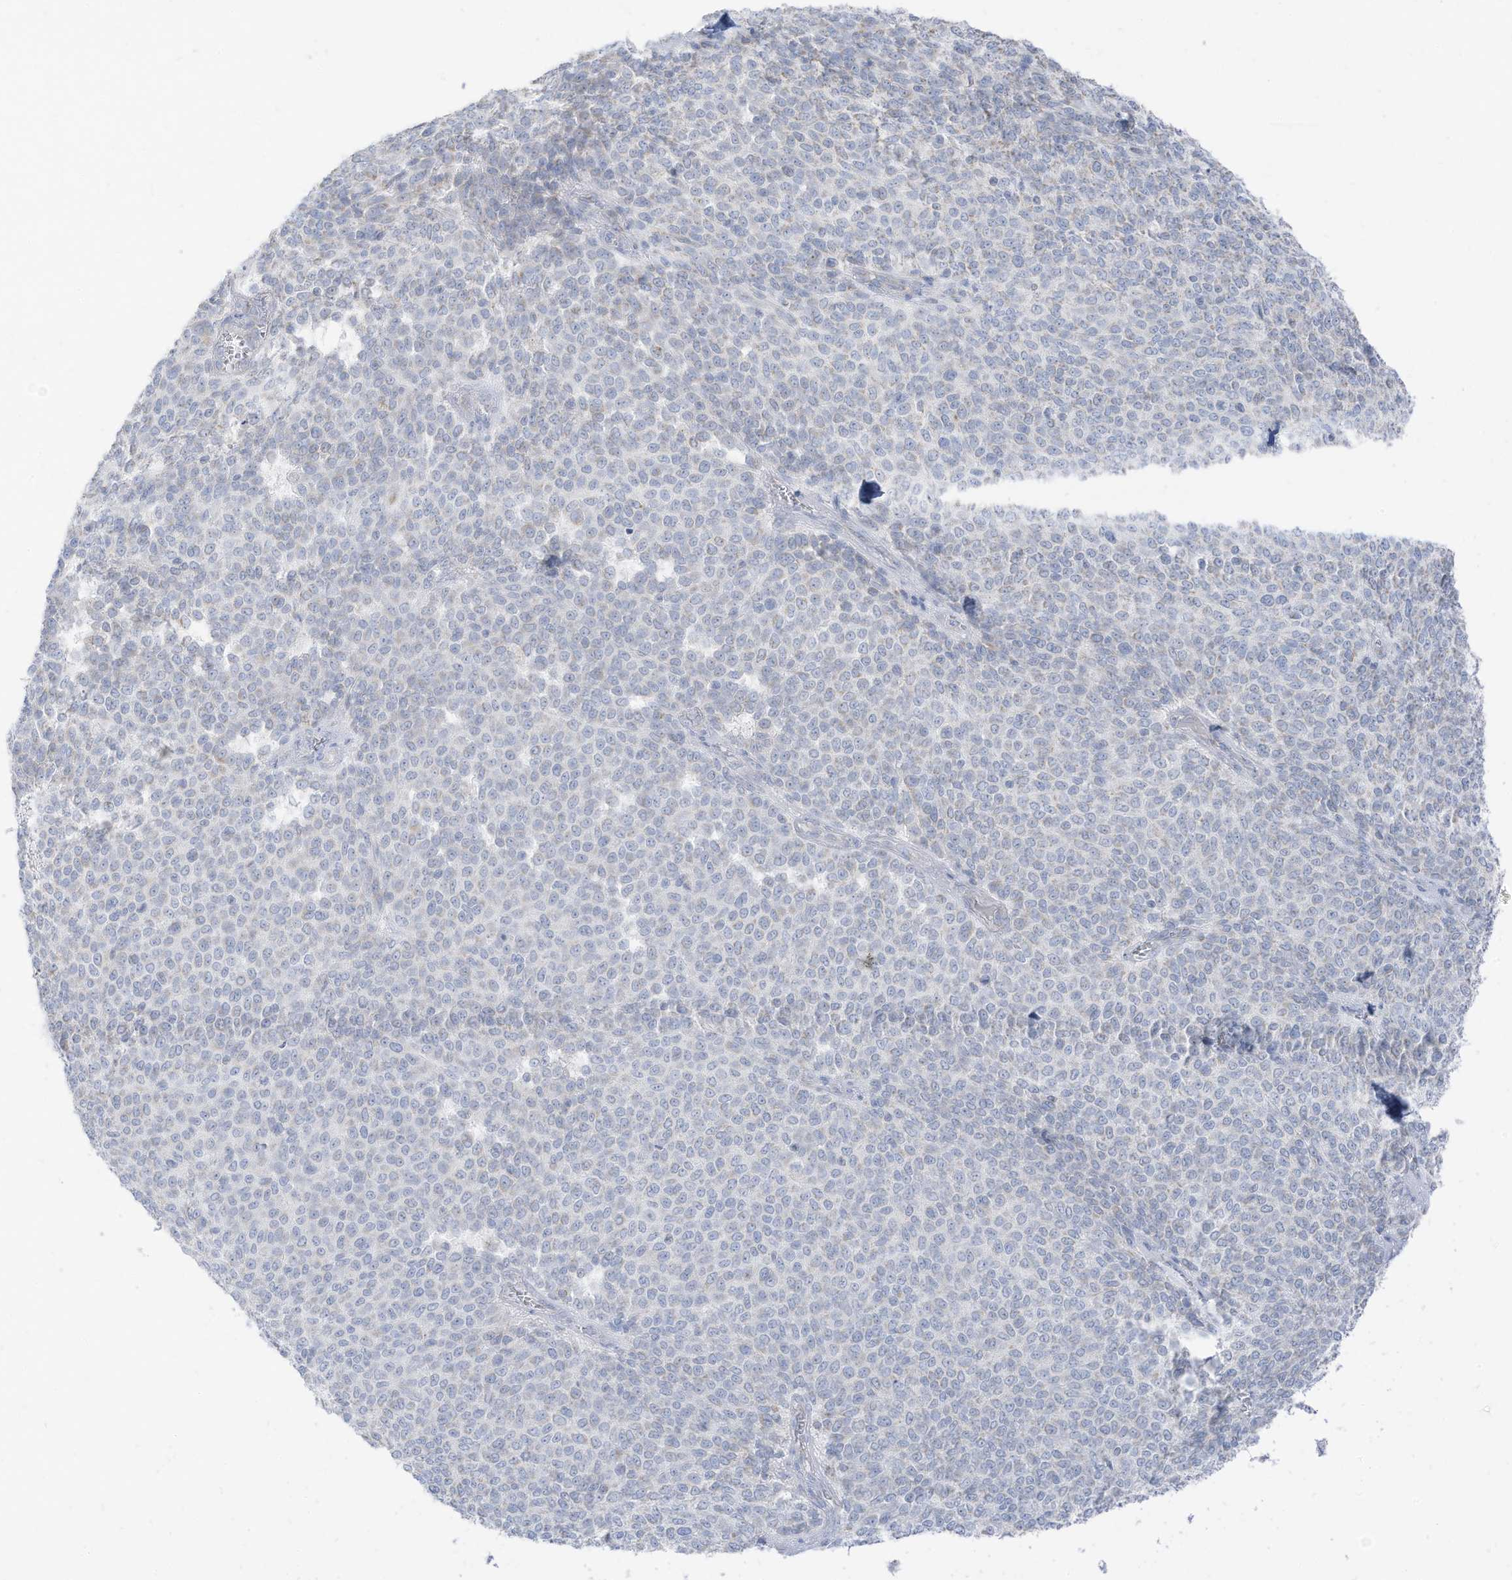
{"staining": {"intensity": "negative", "quantity": "none", "location": "none"}, "tissue": "melanoma", "cell_type": "Tumor cells", "image_type": "cancer", "snomed": [{"axis": "morphology", "description": "Malignant melanoma, NOS"}, {"axis": "topography", "description": "Skin"}], "caption": "A high-resolution micrograph shows immunohistochemistry staining of melanoma, which shows no significant expression in tumor cells. (DAB IHC with hematoxylin counter stain).", "gene": "ETHE1", "patient": {"sex": "male", "age": 49}}